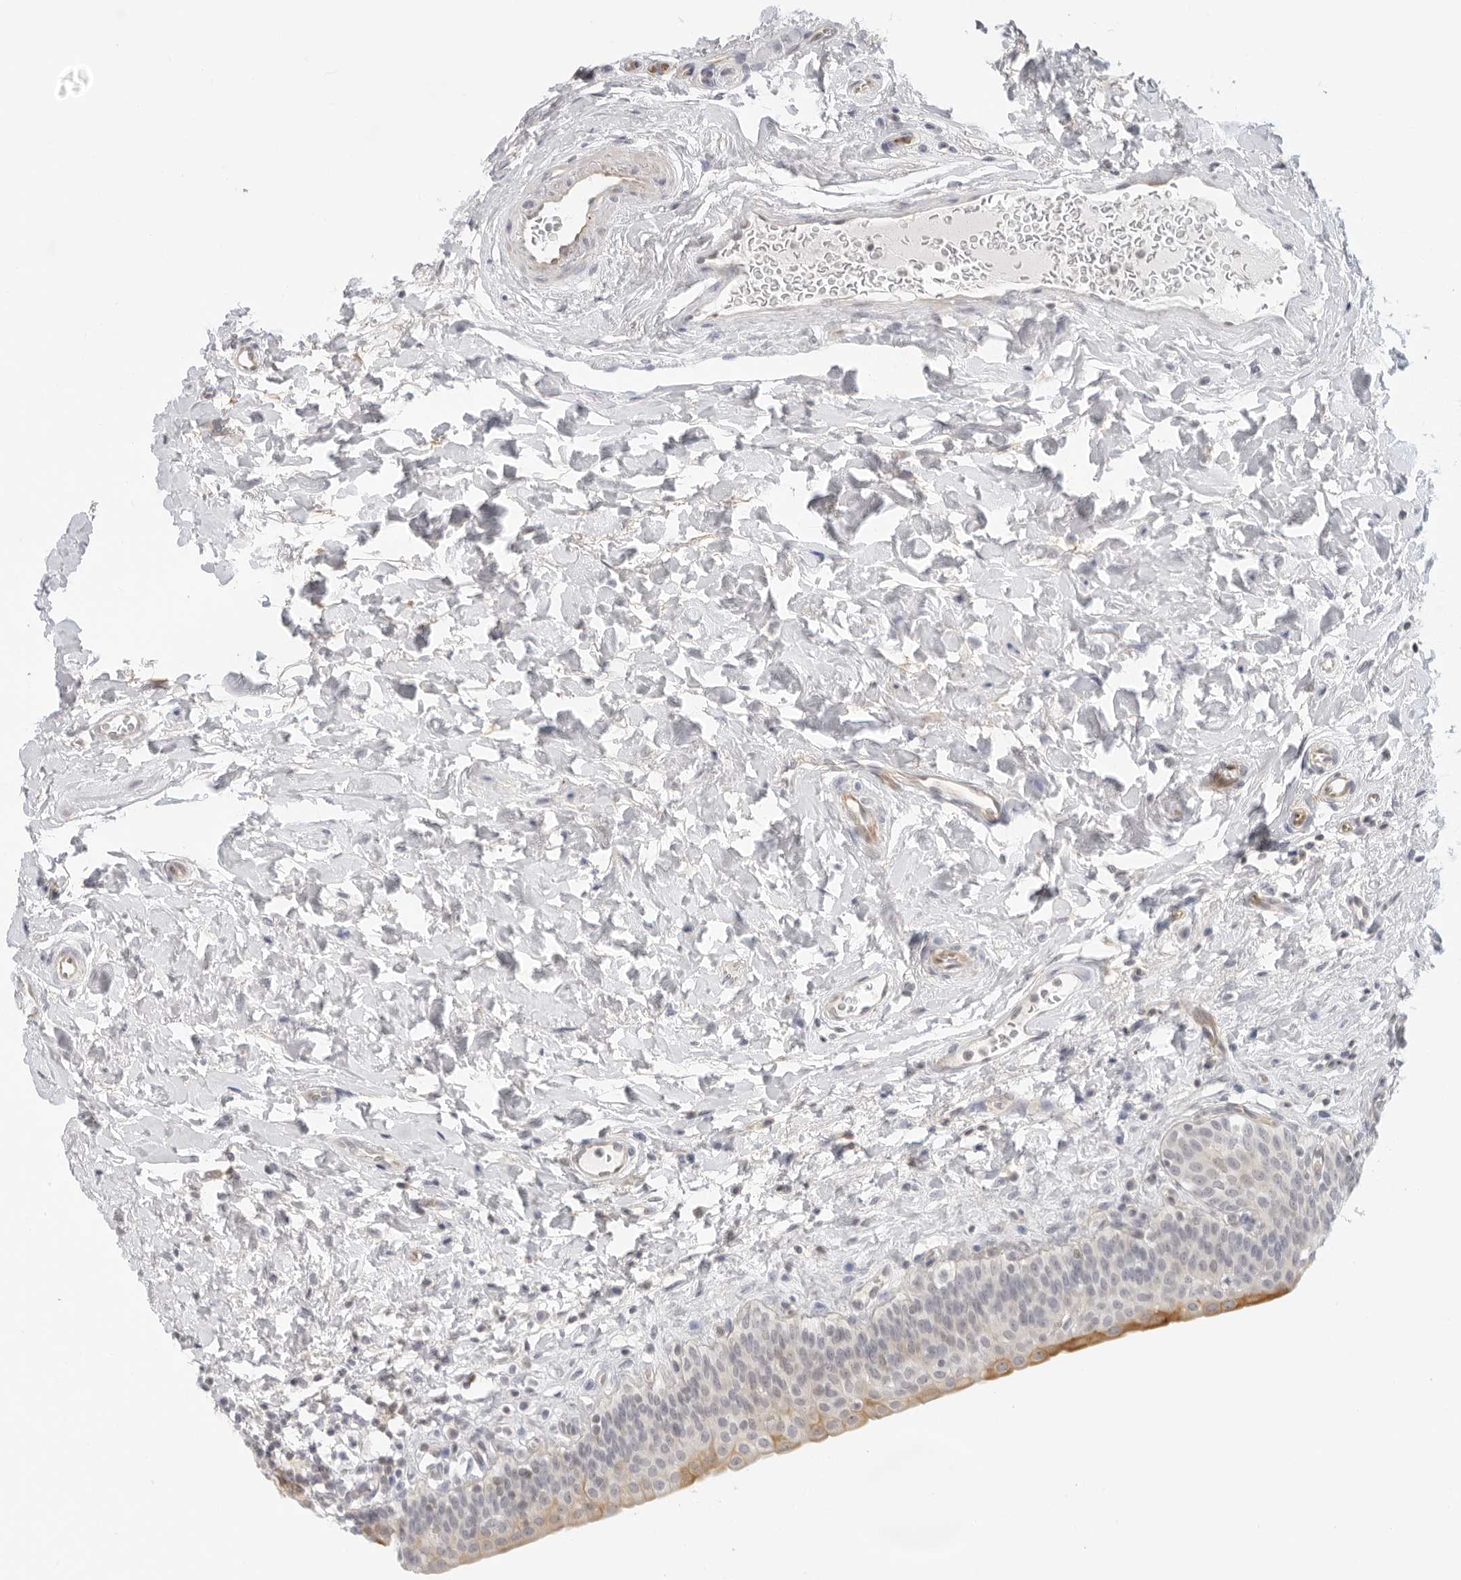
{"staining": {"intensity": "strong", "quantity": "25%-75%", "location": "cytoplasmic/membranous"}, "tissue": "urinary bladder", "cell_type": "Urothelial cells", "image_type": "normal", "snomed": [{"axis": "morphology", "description": "Normal tissue, NOS"}, {"axis": "topography", "description": "Urinary bladder"}], "caption": "About 25%-75% of urothelial cells in unremarkable human urinary bladder display strong cytoplasmic/membranous protein staining as visualized by brown immunohistochemical staining.", "gene": "OSCP1", "patient": {"sex": "male", "age": 83}}